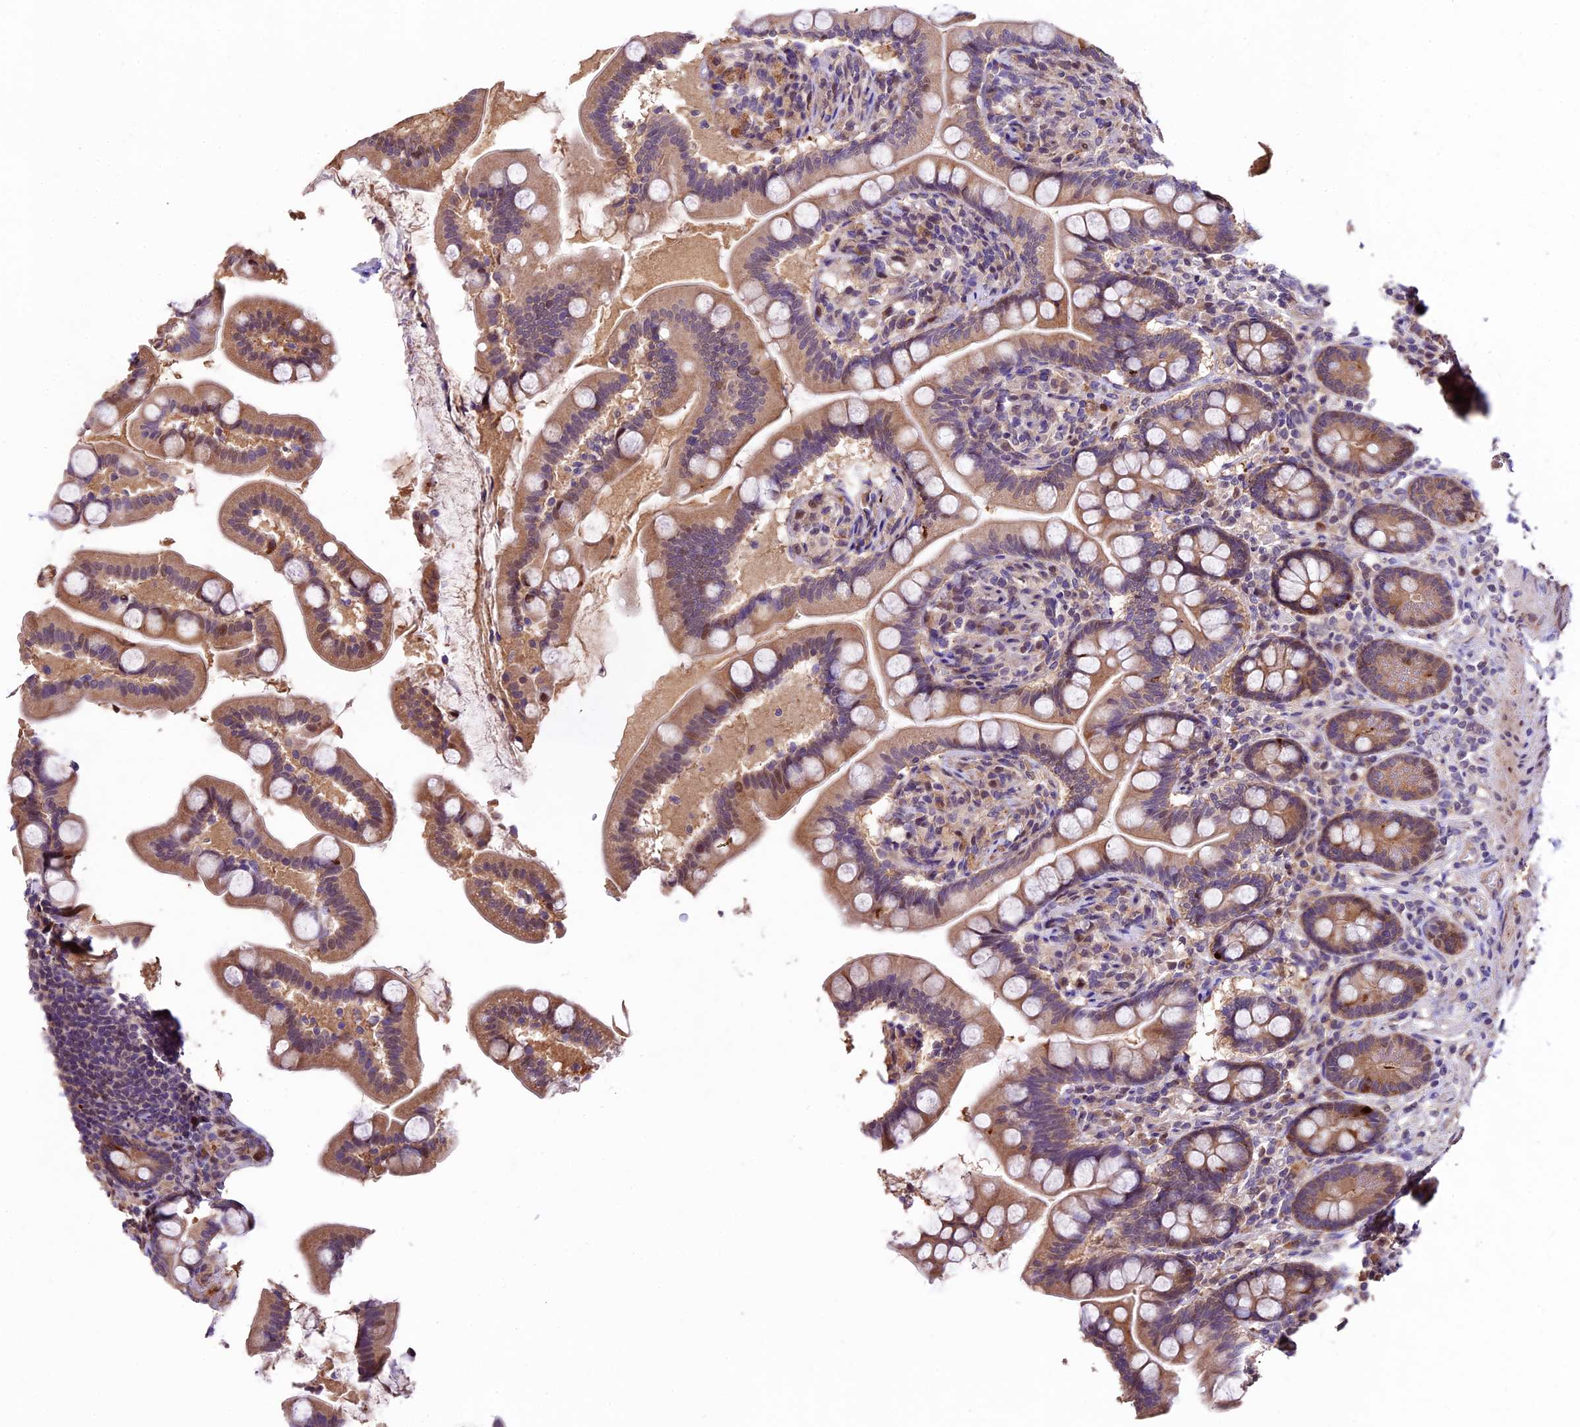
{"staining": {"intensity": "moderate", "quantity": ">75%", "location": "cytoplasmic/membranous"}, "tissue": "small intestine", "cell_type": "Glandular cells", "image_type": "normal", "snomed": [{"axis": "morphology", "description": "Normal tissue, NOS"}, {"axis": "topography", "description": "Small intestine"}], "caption": "An image showing moderate cytoplasmic/membranous staining in approximately >75% of glandular cells in unremarkable small intestine, as visualized by brown immunohistochemical staining.", "gene": "SBNO2", "patient": {"sex": "female", "age": 64}}